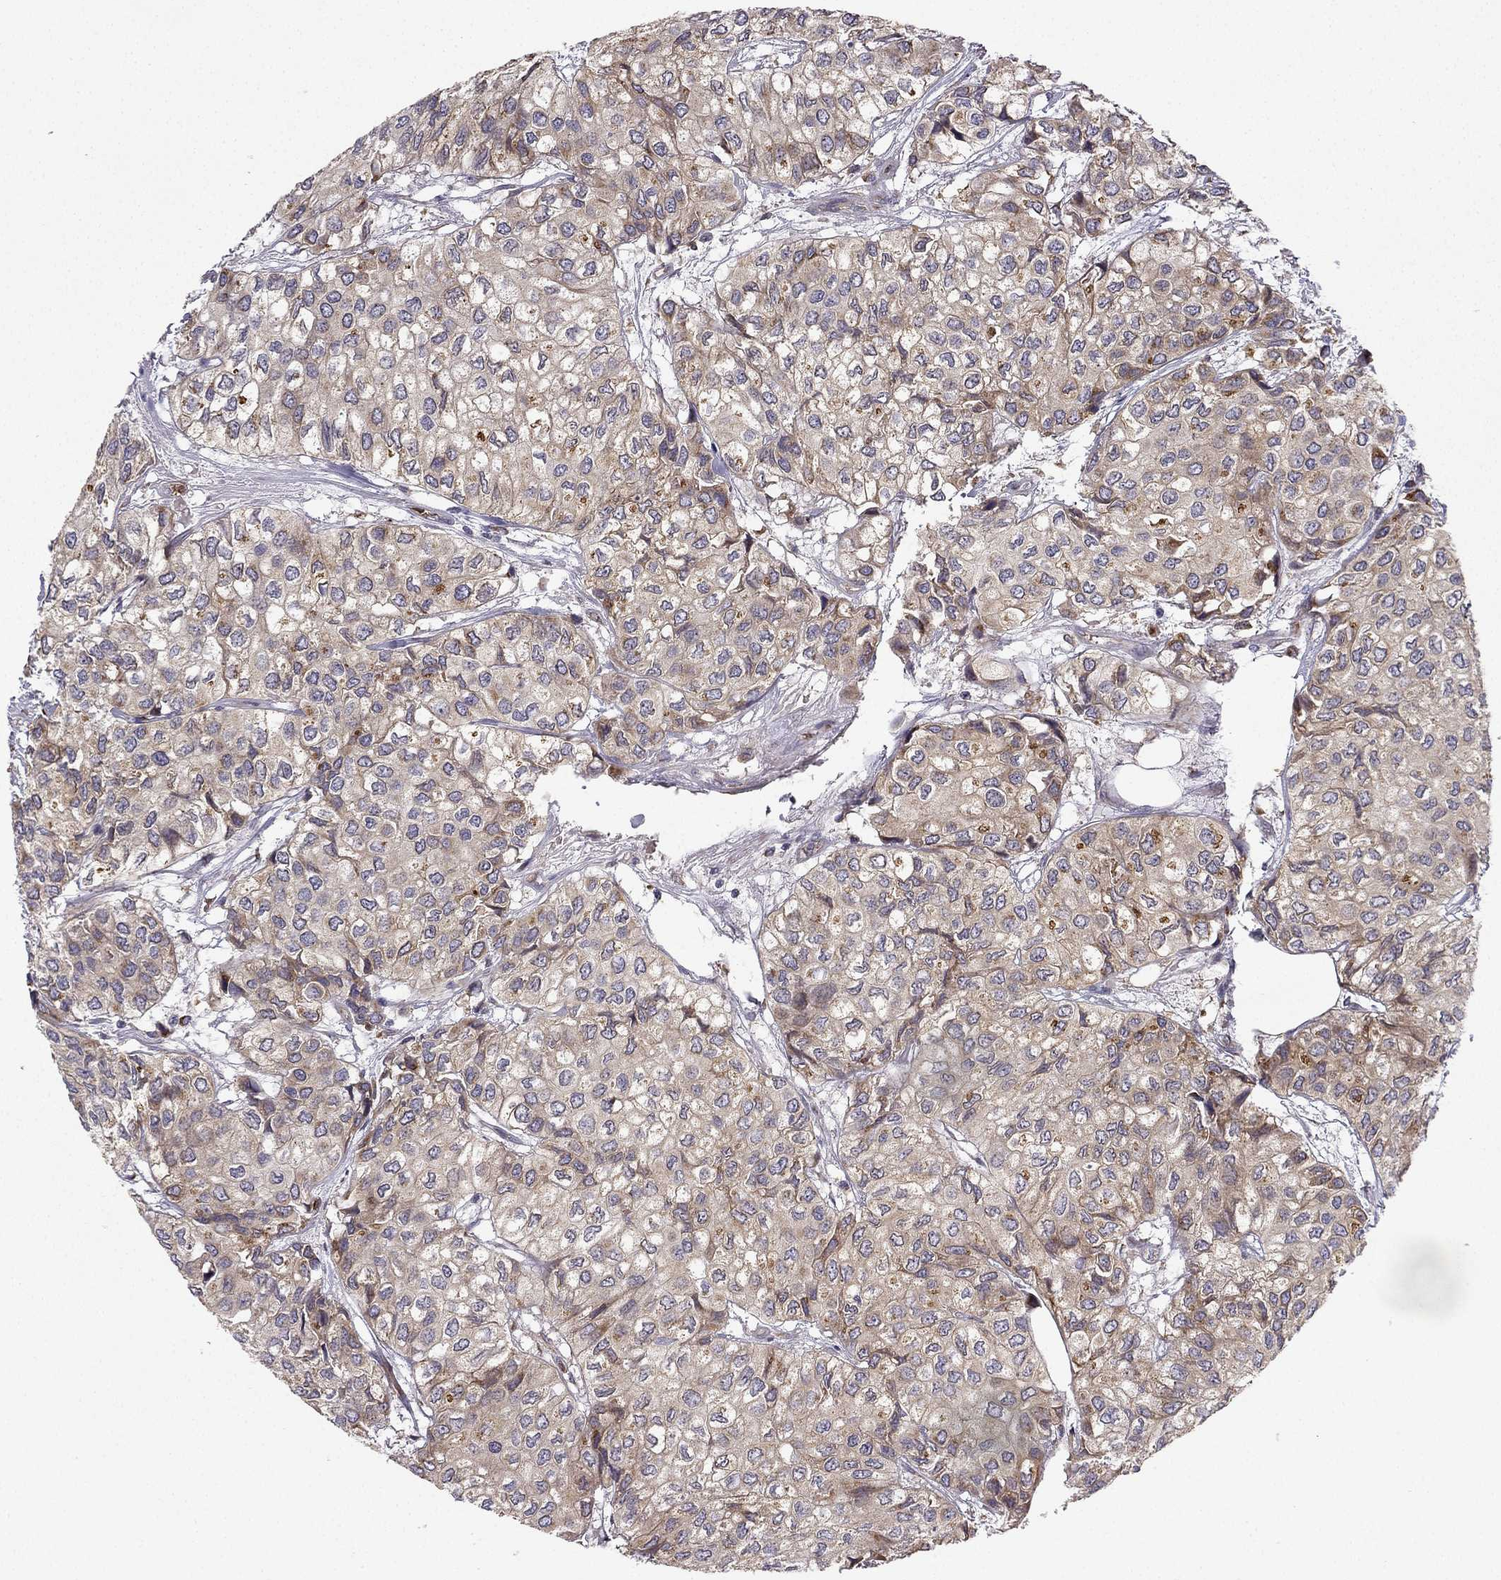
{"staining": {"intensity": "moderate", "quantity": "25%-75%", "location": "cytoplasmic/membranous"}, "tissue": "urothelial cancer", "cell_type": "Tumor cells", "image_type": "cancer", "snomed": [{"axis": "morphology", "description": "Urothelial carcinoma, High grade"}, {"axis": "topography", "description": "Urinary bladder"}], "caption": "A brown stain highlights moderate cytoplasmic/membranous staining of a protein in human urothelial cancer tumor cells.", "gene": "B4GALT7", "patient": {"sex": "male", "age": 73}}